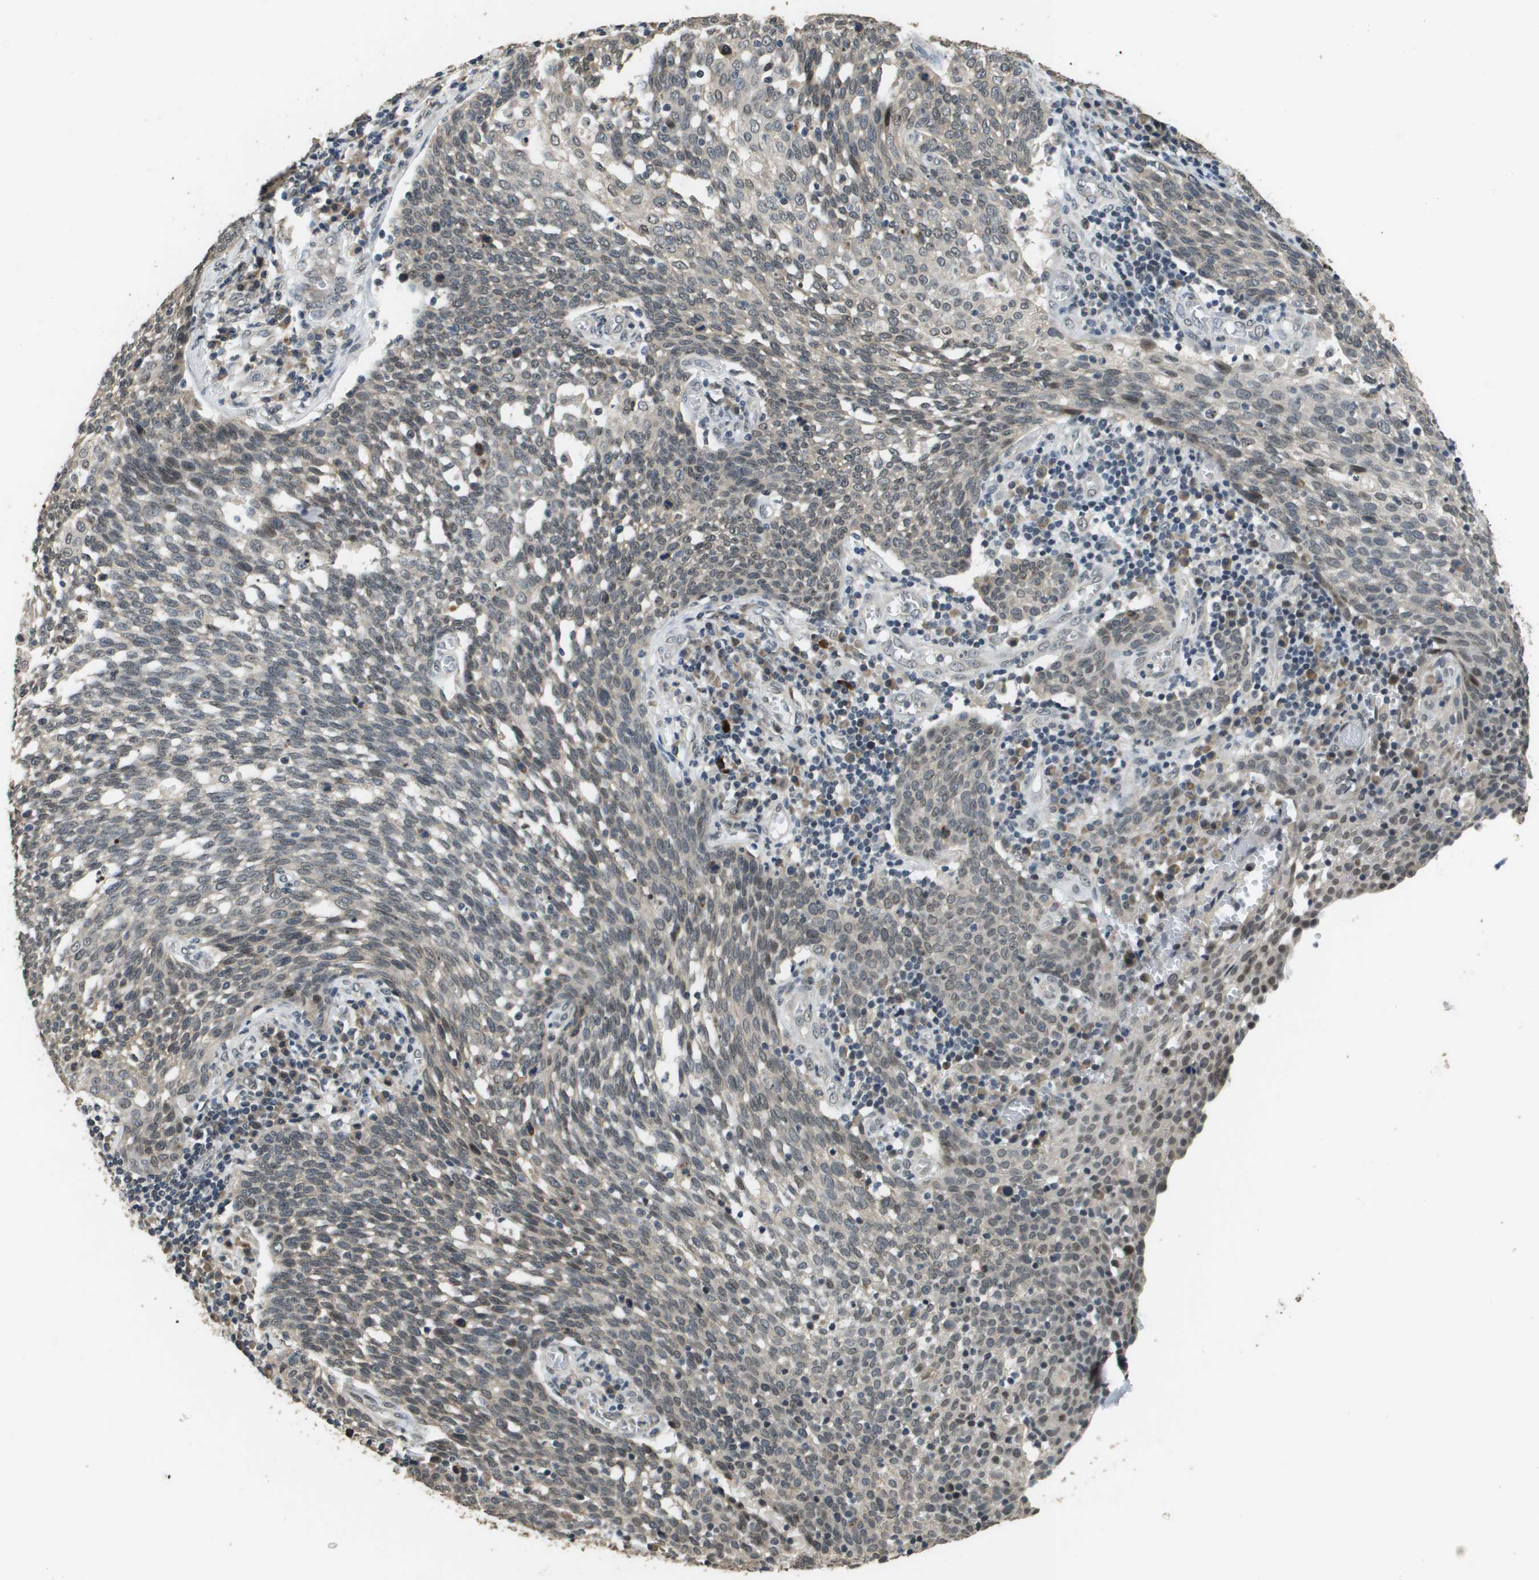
{"staining": {"intensity": "weak", "quantity": "25%-75%", "location": "cytoplasmic/membranous,nuclear"}, "tissue": "cervical cancer", "cell_type": "Tumor cells", "image_type": "cancer", "snomed": [{"axis": "morphology", "description": "Squamous cell carcinoma, NOS"}, {"axis": "topography", "description": "Cervix"}], "caption": "Cervical cancer stained with DAB immunohistochemistry displays low levels of weak cytoplasmic/membranous and nuclear expression in about 25%-75% of tumor cells.", "gene": "FANCC", "patient": {"sex": "female", "age": 34}}